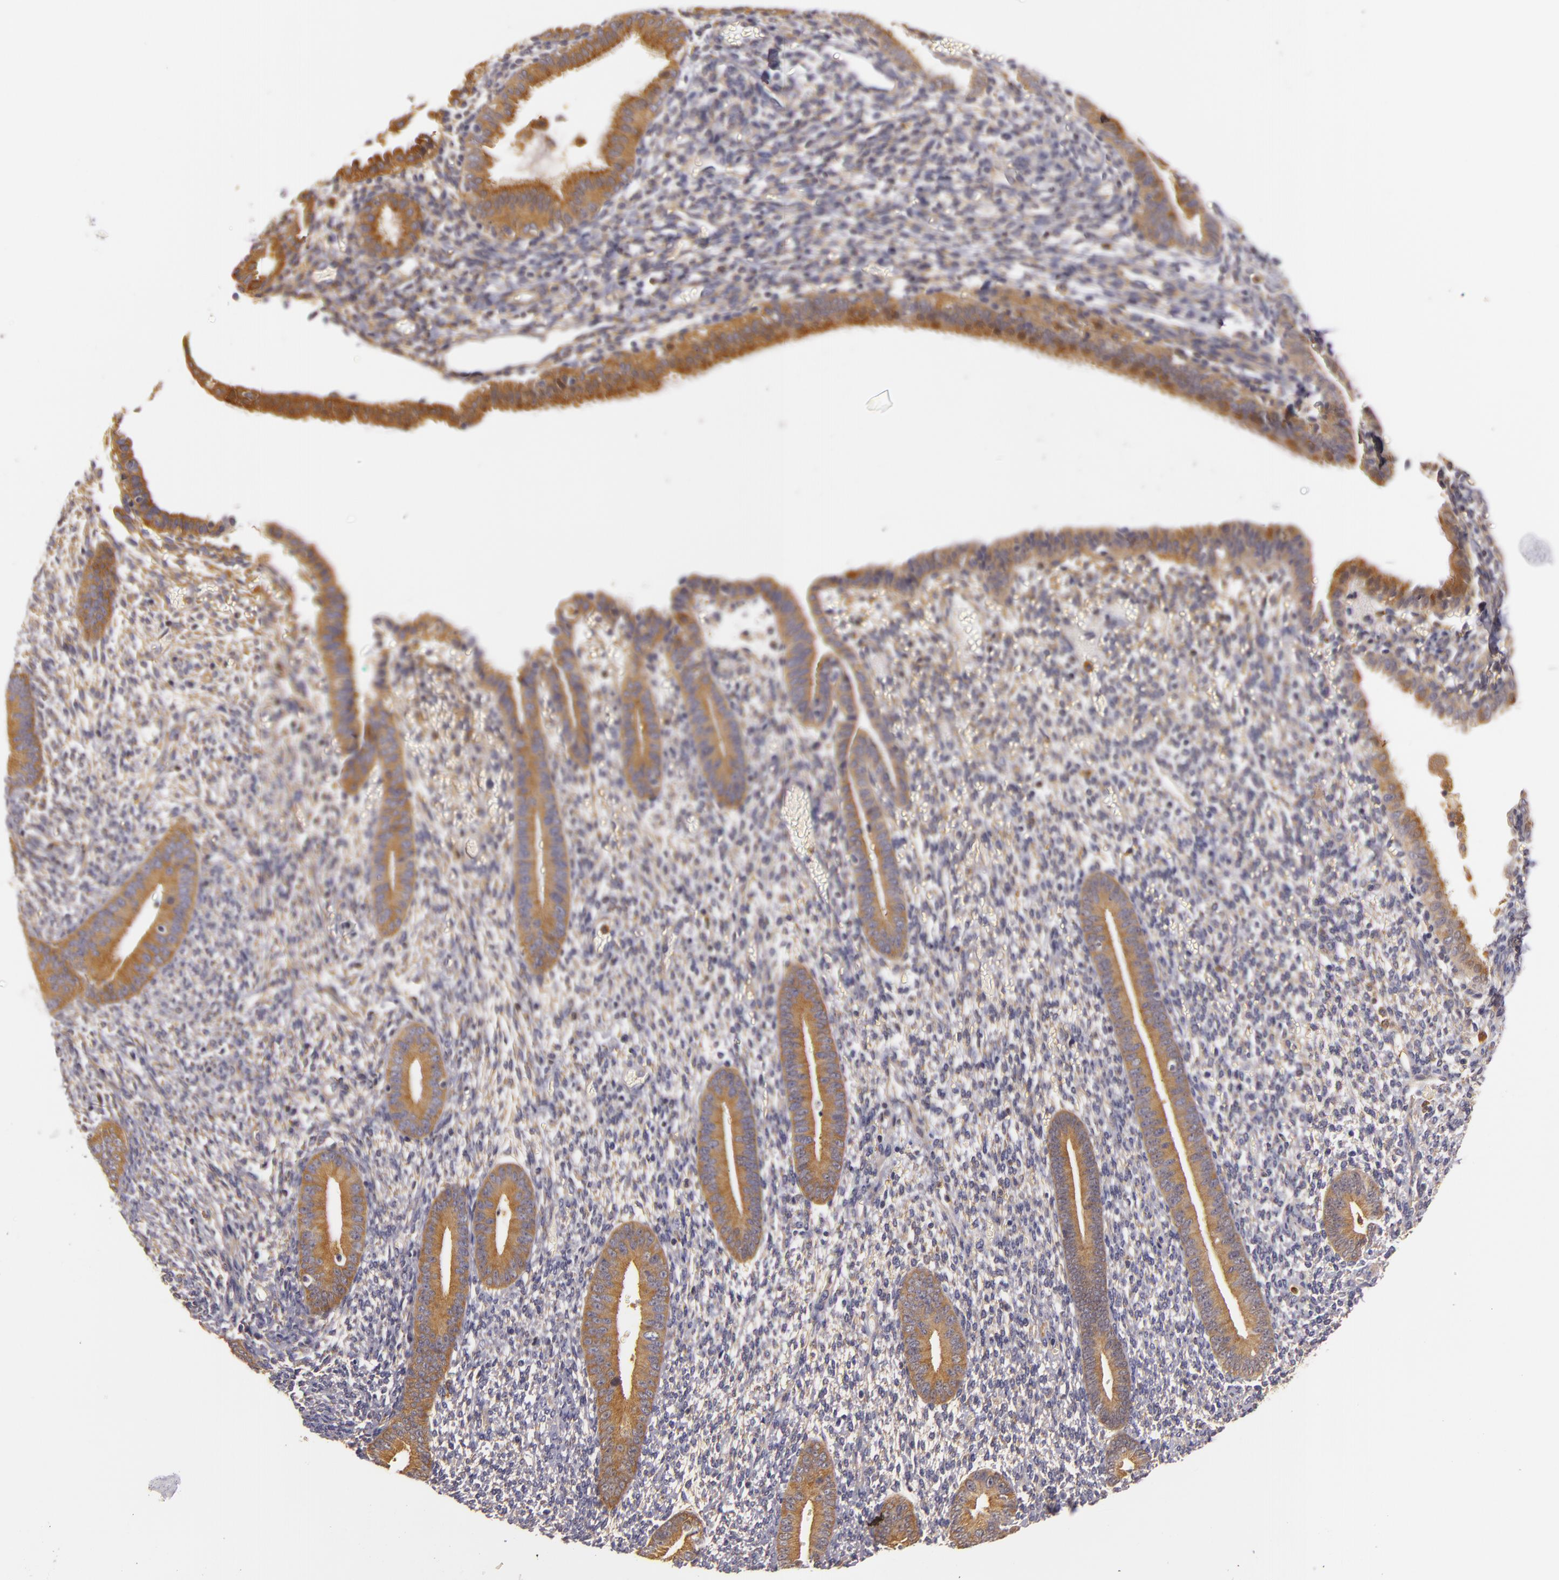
{"staining": {"intensity": "weak", "quantity": ">75%", "location": "cytoplasmic/membranous"}, "tissue": "endometrium", "cell_type": "Cells in endometrial stroma", "image_type": "normal", "snomed": [{"axis": "morphology", "description": "Normal tissue, NOS"}, {"axis": "topography", "description": "Smooth muscle"}, {"axis": "topography", "description": "Endometrium"}], "caption": "An image of human endometrium stained for a protein shows weak cytoplasmic/membranous brown staining in cells in endometrial stroma. The staining was performed using DAB, with brown indicating positive protein expression. Nuclei are stained blue with hematoxylin.", "gene": "TOM1", "patient": {"sex": "female", "age": 57}}